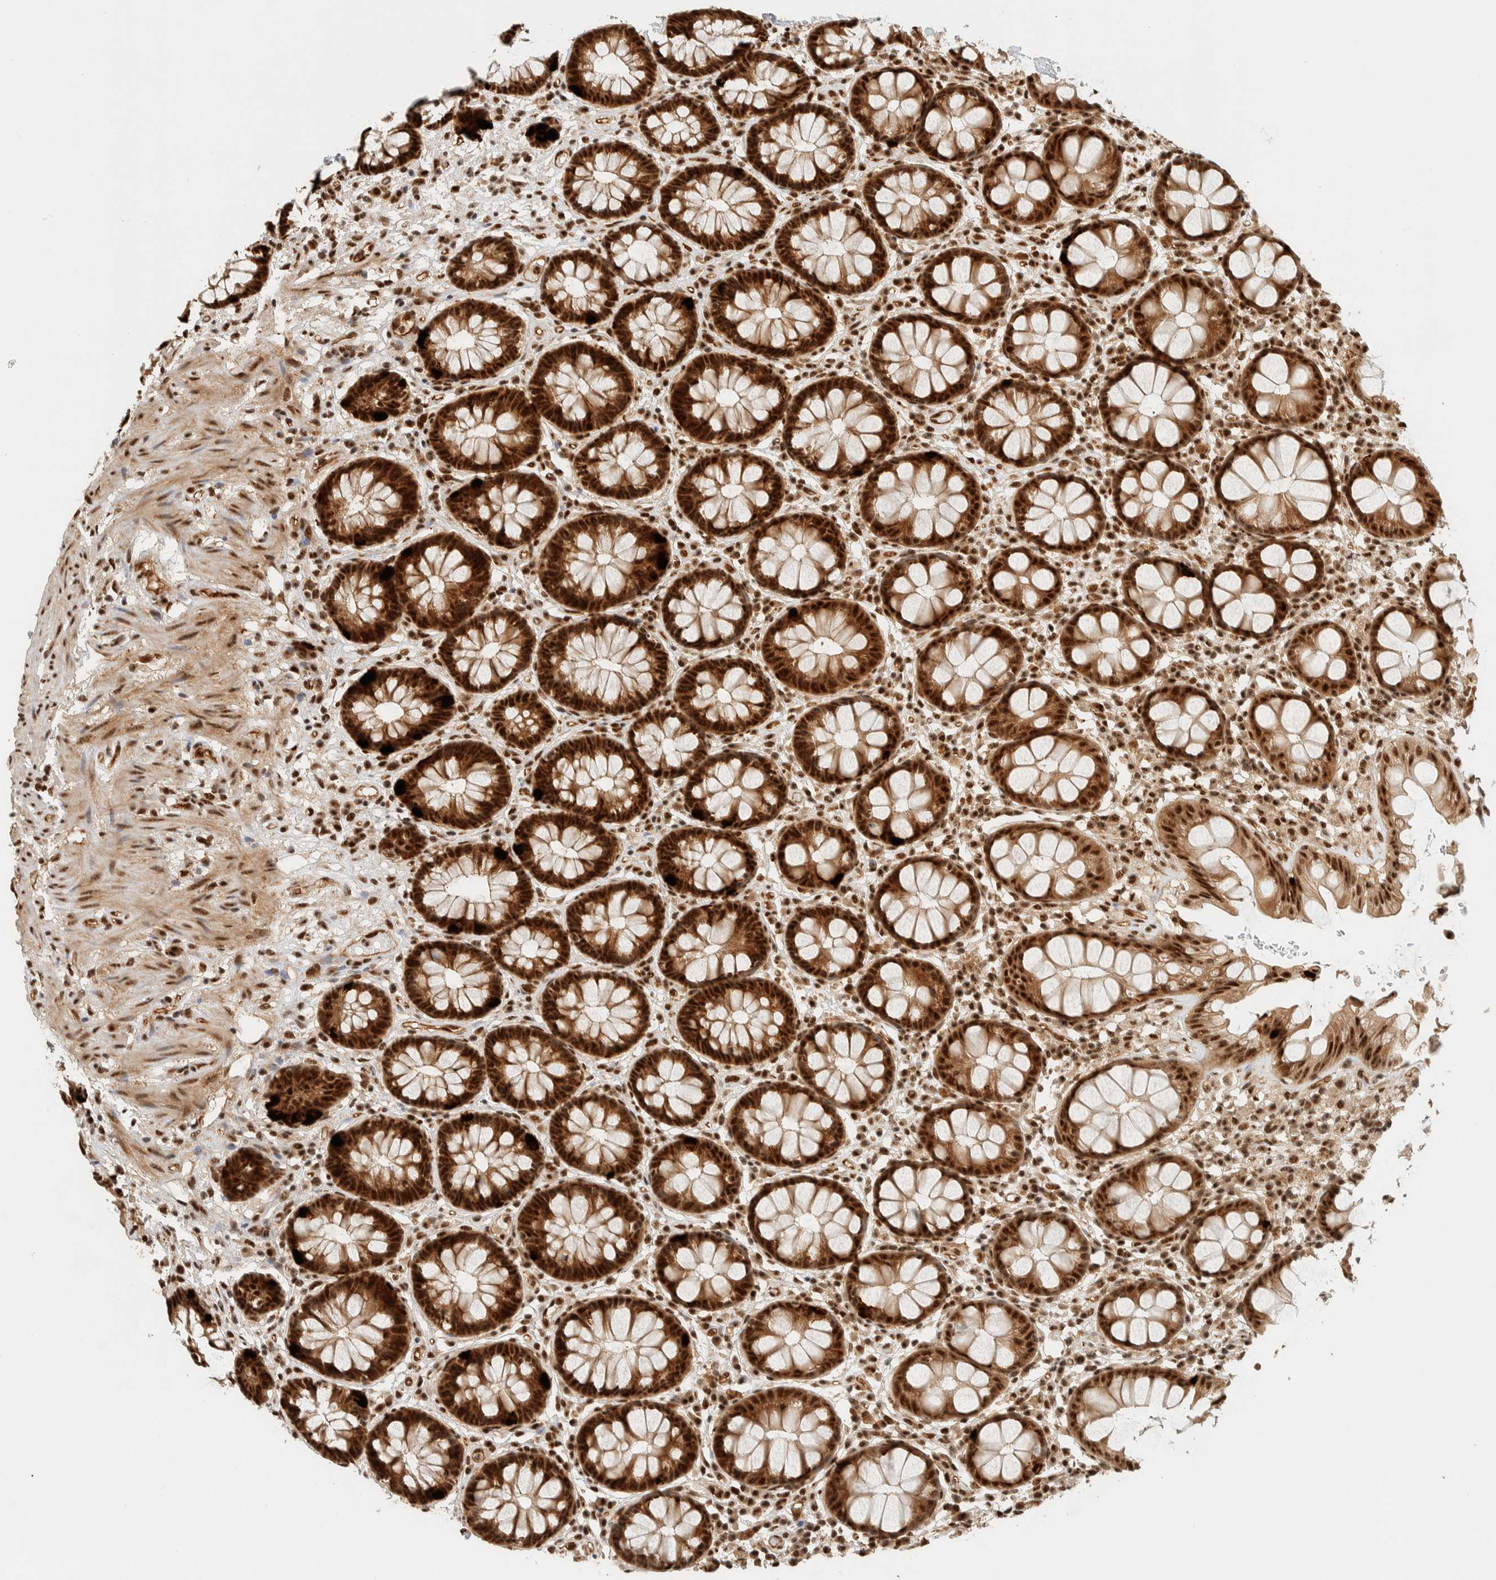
{"staining": {"intensity": "strong", "quantity": ">75%", "location": "cytoplasmic/membranous,nuclear"}, "tissue": "rectum", "cell_type": "Glandular cells", "image_type": "normal", "snomed": [{"axis": "morphology", "description": "Normal tissue, NOS"}, {"axis": "topography", "description": "Rectum"}], "caption": "Immunohistochemistry (IHC) photomicrograph of unremarkable rectum: human rectum stained using immunohistochemistry (IHC) shows high levels of strong protein expression localized specifically in the cytoplasmic/membranous,nuclear of glandular cells, appearing as a cytoplasmic/membranous,nuclear brown color.", "gene": "SIK1", "patient": {"sex": "male", "age": 64}}